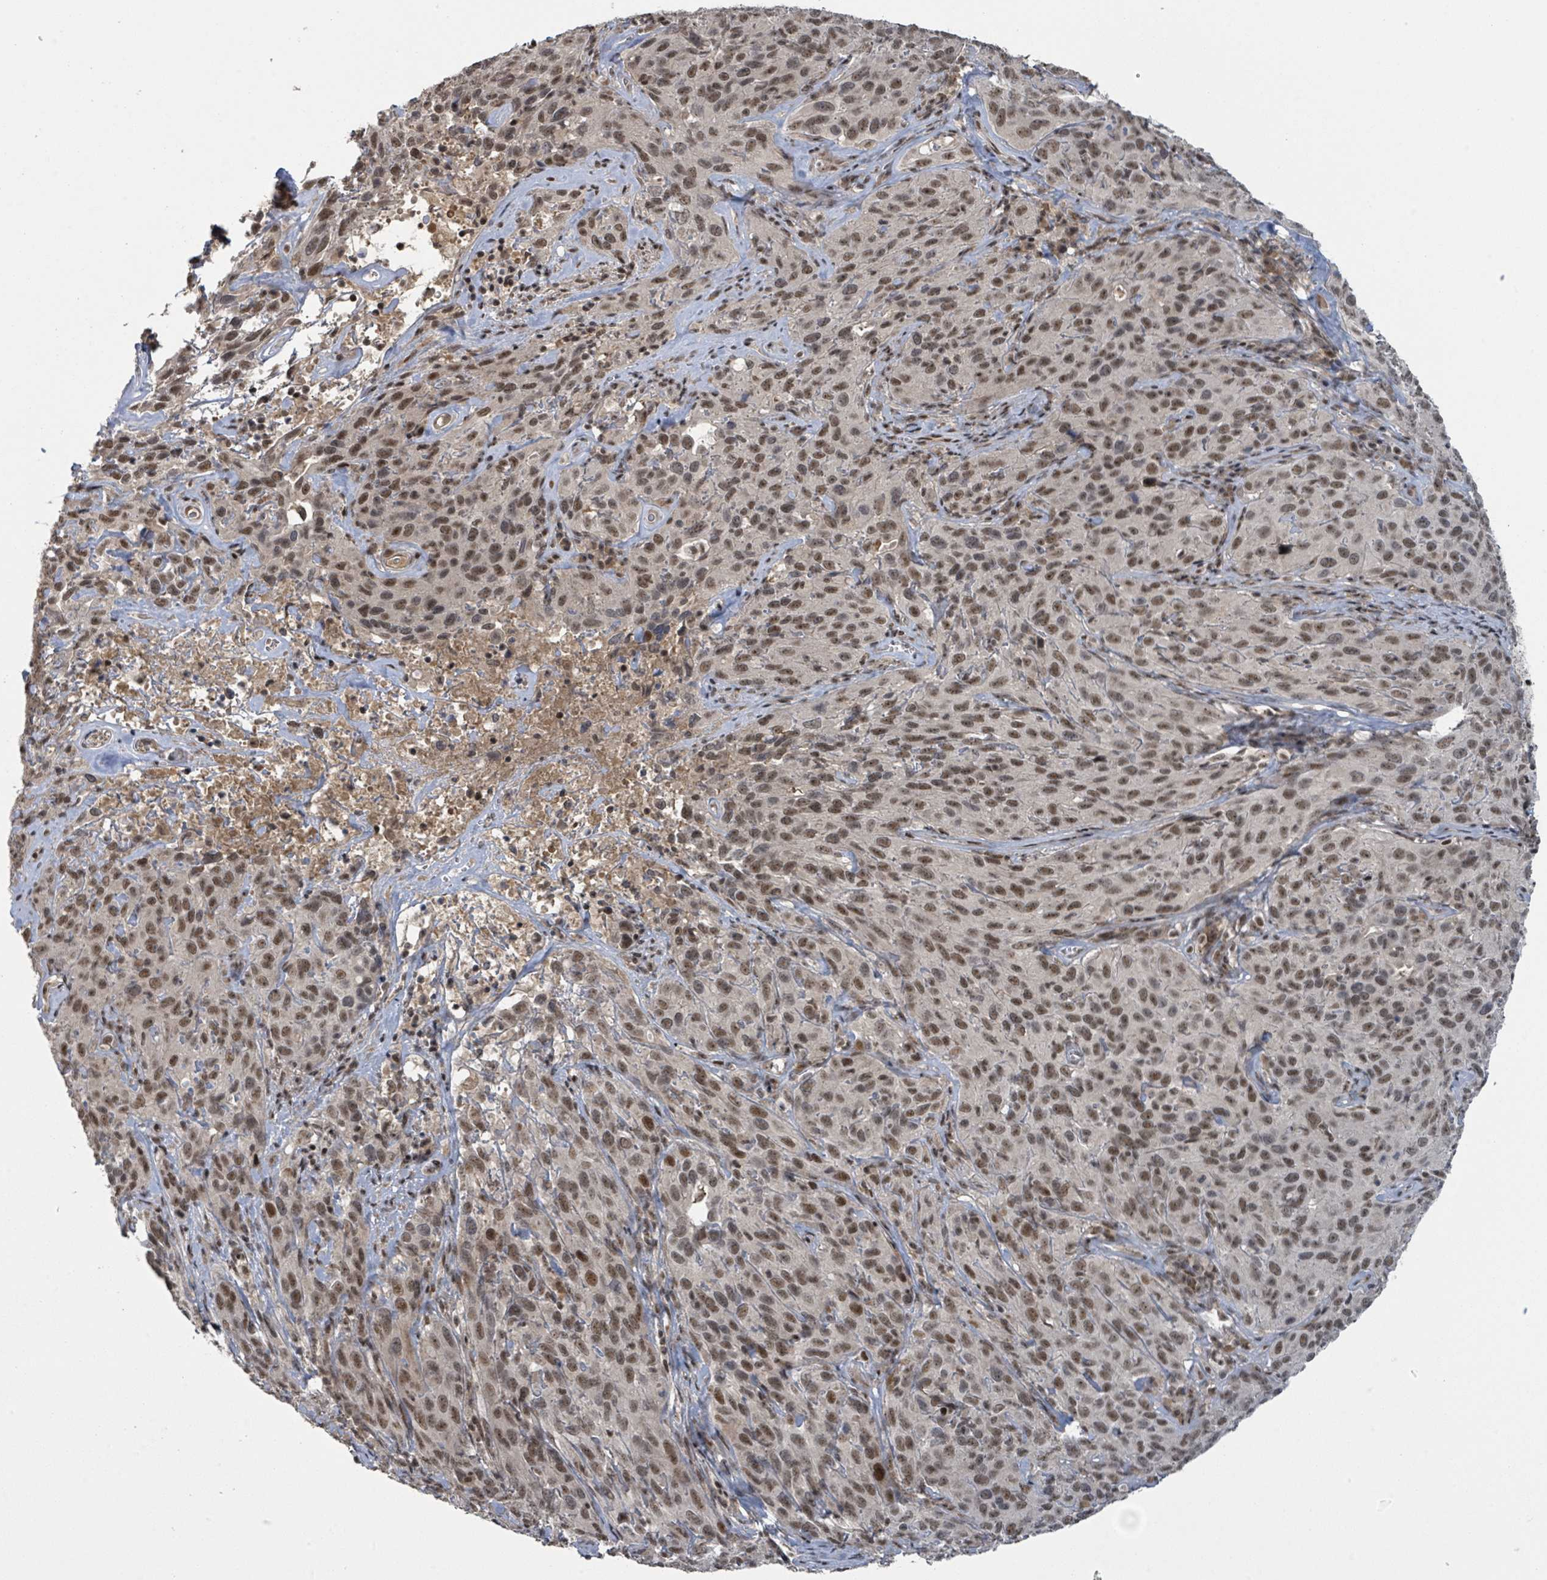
{"staining": {"intensity": "moderate", "quantity": ">75%", "location": "nuclear"}, "tissue": "cervical cancer", "cell_type": "Tumor cells", "image_type": "cancer", "snomed": [{"axis": "morphology", "description": "Squamous cell carcinoma, NOS"}, {"axis": "topography", "description": "Cervix"}], "caption": "Cervical cancer tissue displays moderate nuclear staining in approximately >75% of tumor cells, visualized by immunohistochemistry. (DAB = brown stain, brightfield microscopy at high magnification).", "gene": "ZBTB14", "patient": {"sex": "female", "age": 51}}